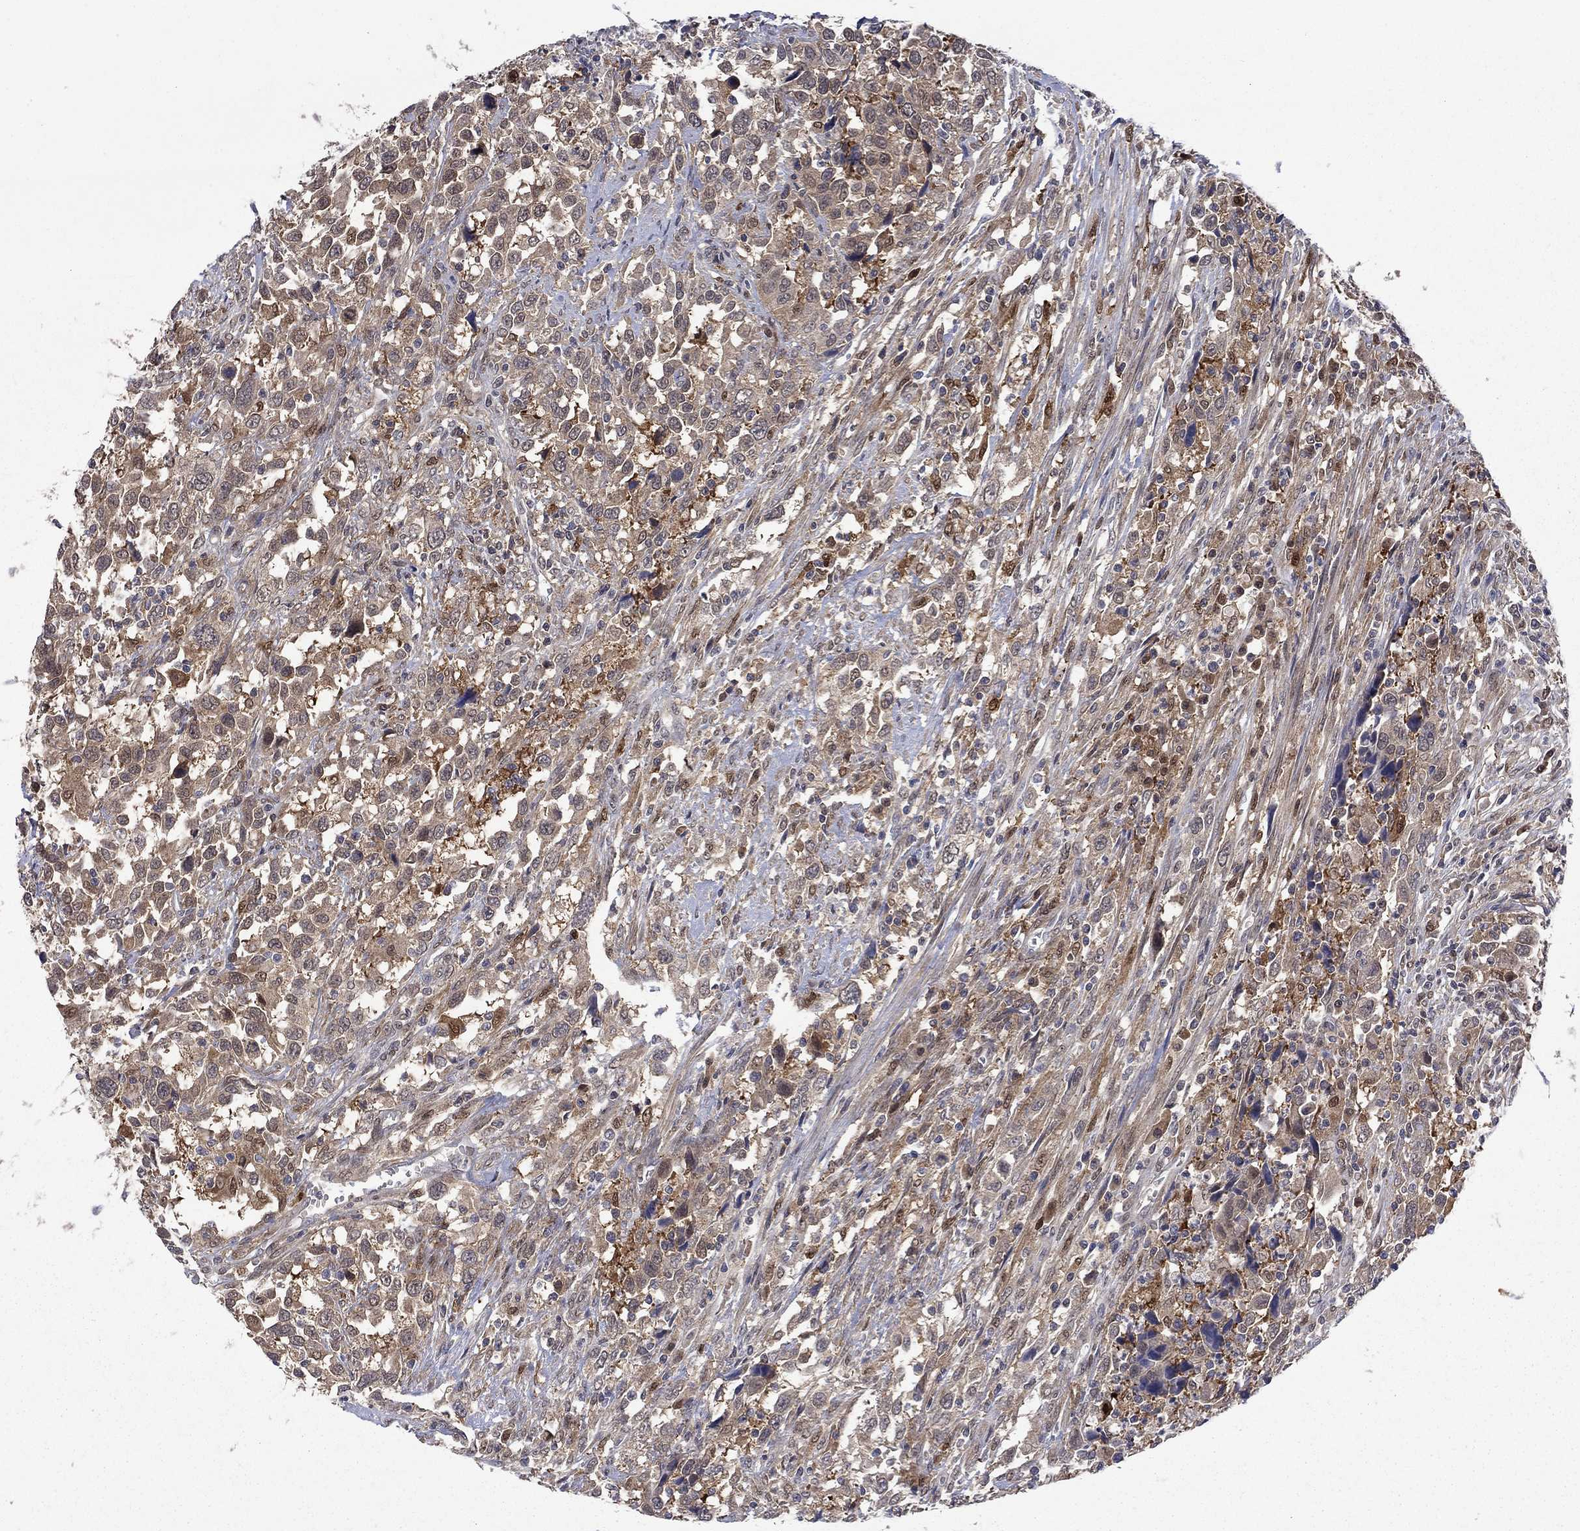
{"staining": {"intensity": "moderate", "quantity": "25%-75%", "location": "cytoplasmic/membranous"}, "tissue": "urothelial cancer", "cell_type": "Tumor cells", "image_type": "cancer", "snomed": [{"axis": "morphology", "description": "Urothelial carcinoma, NOS"}, {"axis": "morphology", "description": "Urothelial carcinoma, High grade"}, {"axis": "topography", "description": "Urinary bladder"}], "caption": "Moderate cytoplasmic/membranous staining for a protein is seen in approximately 25%-75% of tumor cells of urothelial cancer using IHC.", "gene": "CBR1", "patient": {"sex": "female", "age": 64}}